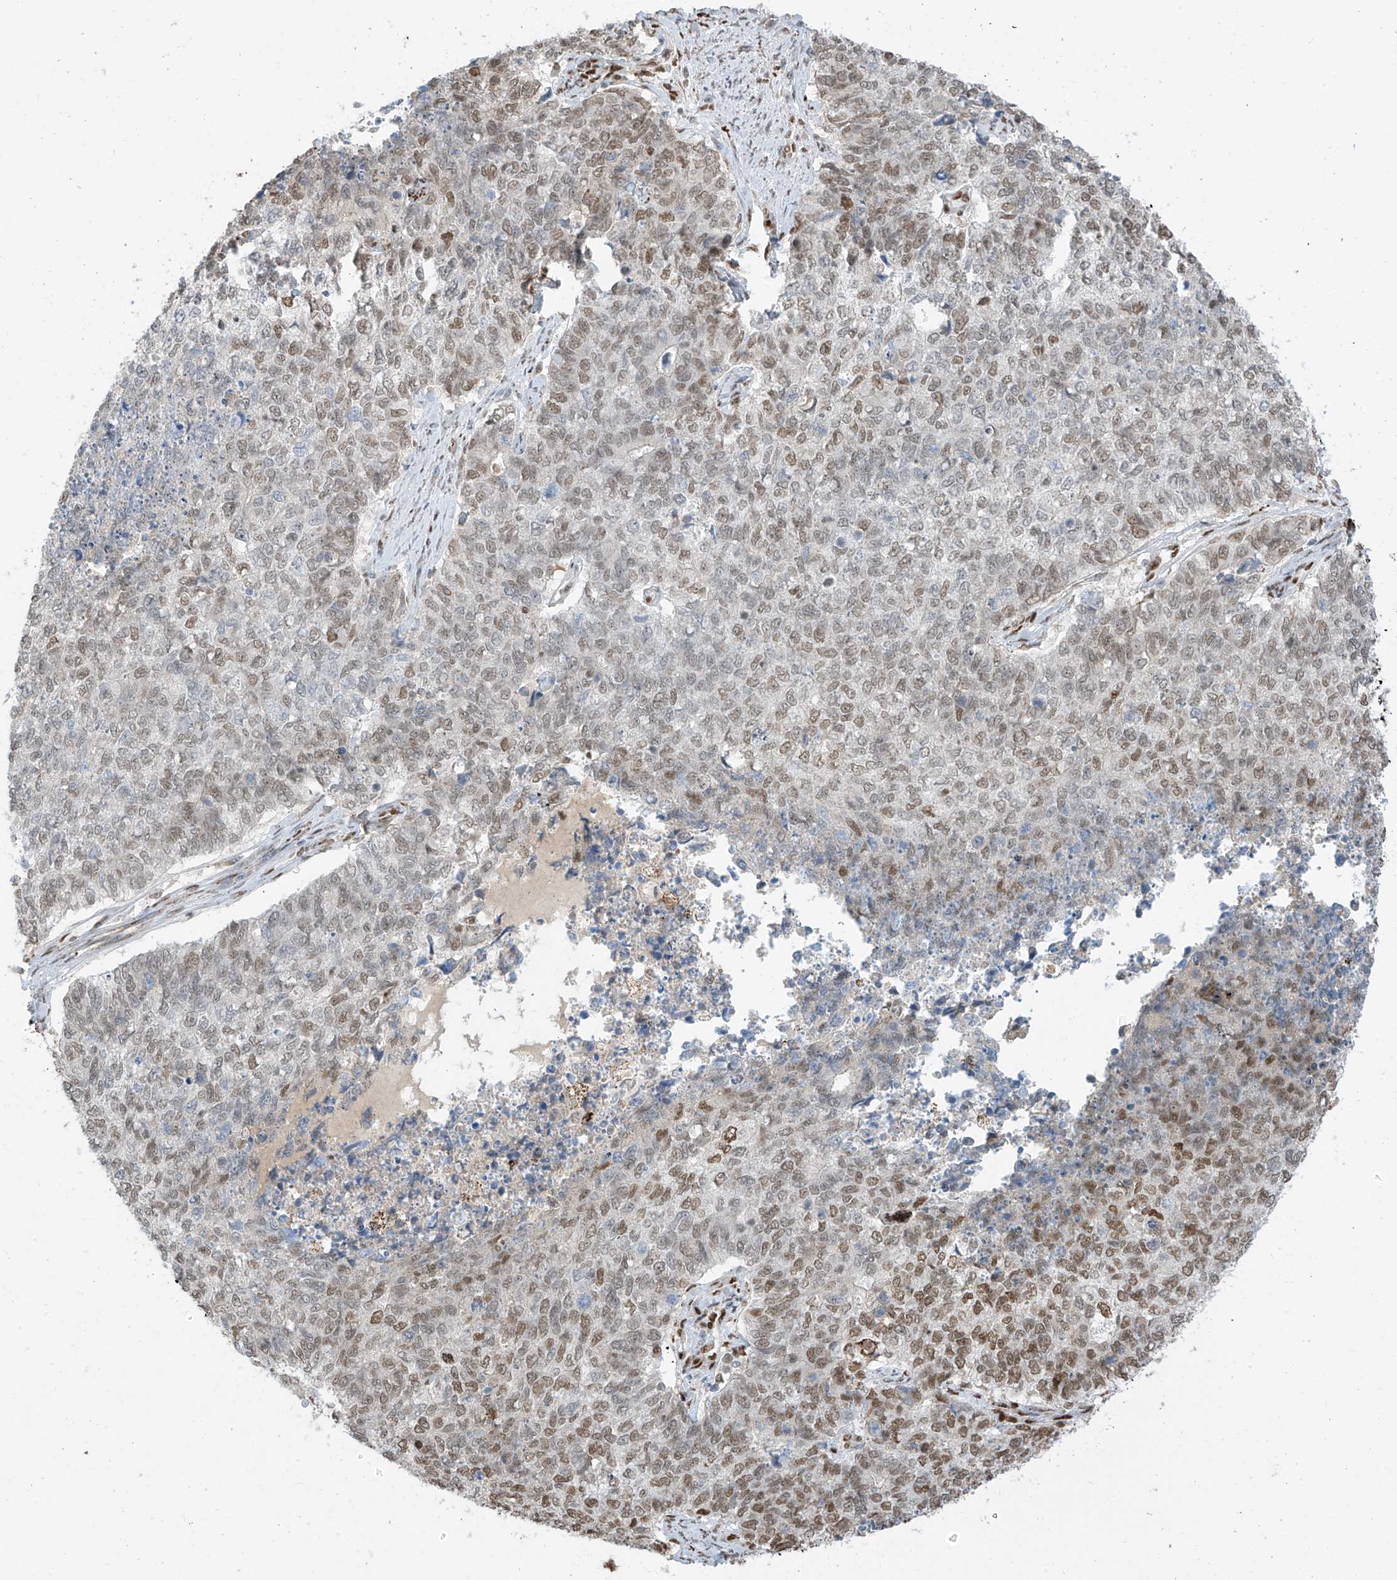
{"staining": {"intensity": "moderate", "quantity": ">75%", "location": "nuclear"}, "tissue": "cervical cancer", "cell_type": "Tumor cells", "image_type": "cancer", "snomed": [{"axis": "morphology", "description": "Squamous cell carcinoma, NOS"}, {"axis": "topography", "description": "Cervix"}], "caption": "An image of human cervical cancer stained for a protein displays moderate nuclear brown staining in tumor cells.", "gene": "PM20D2", "patient": {"sex": "female", "age": 63}}